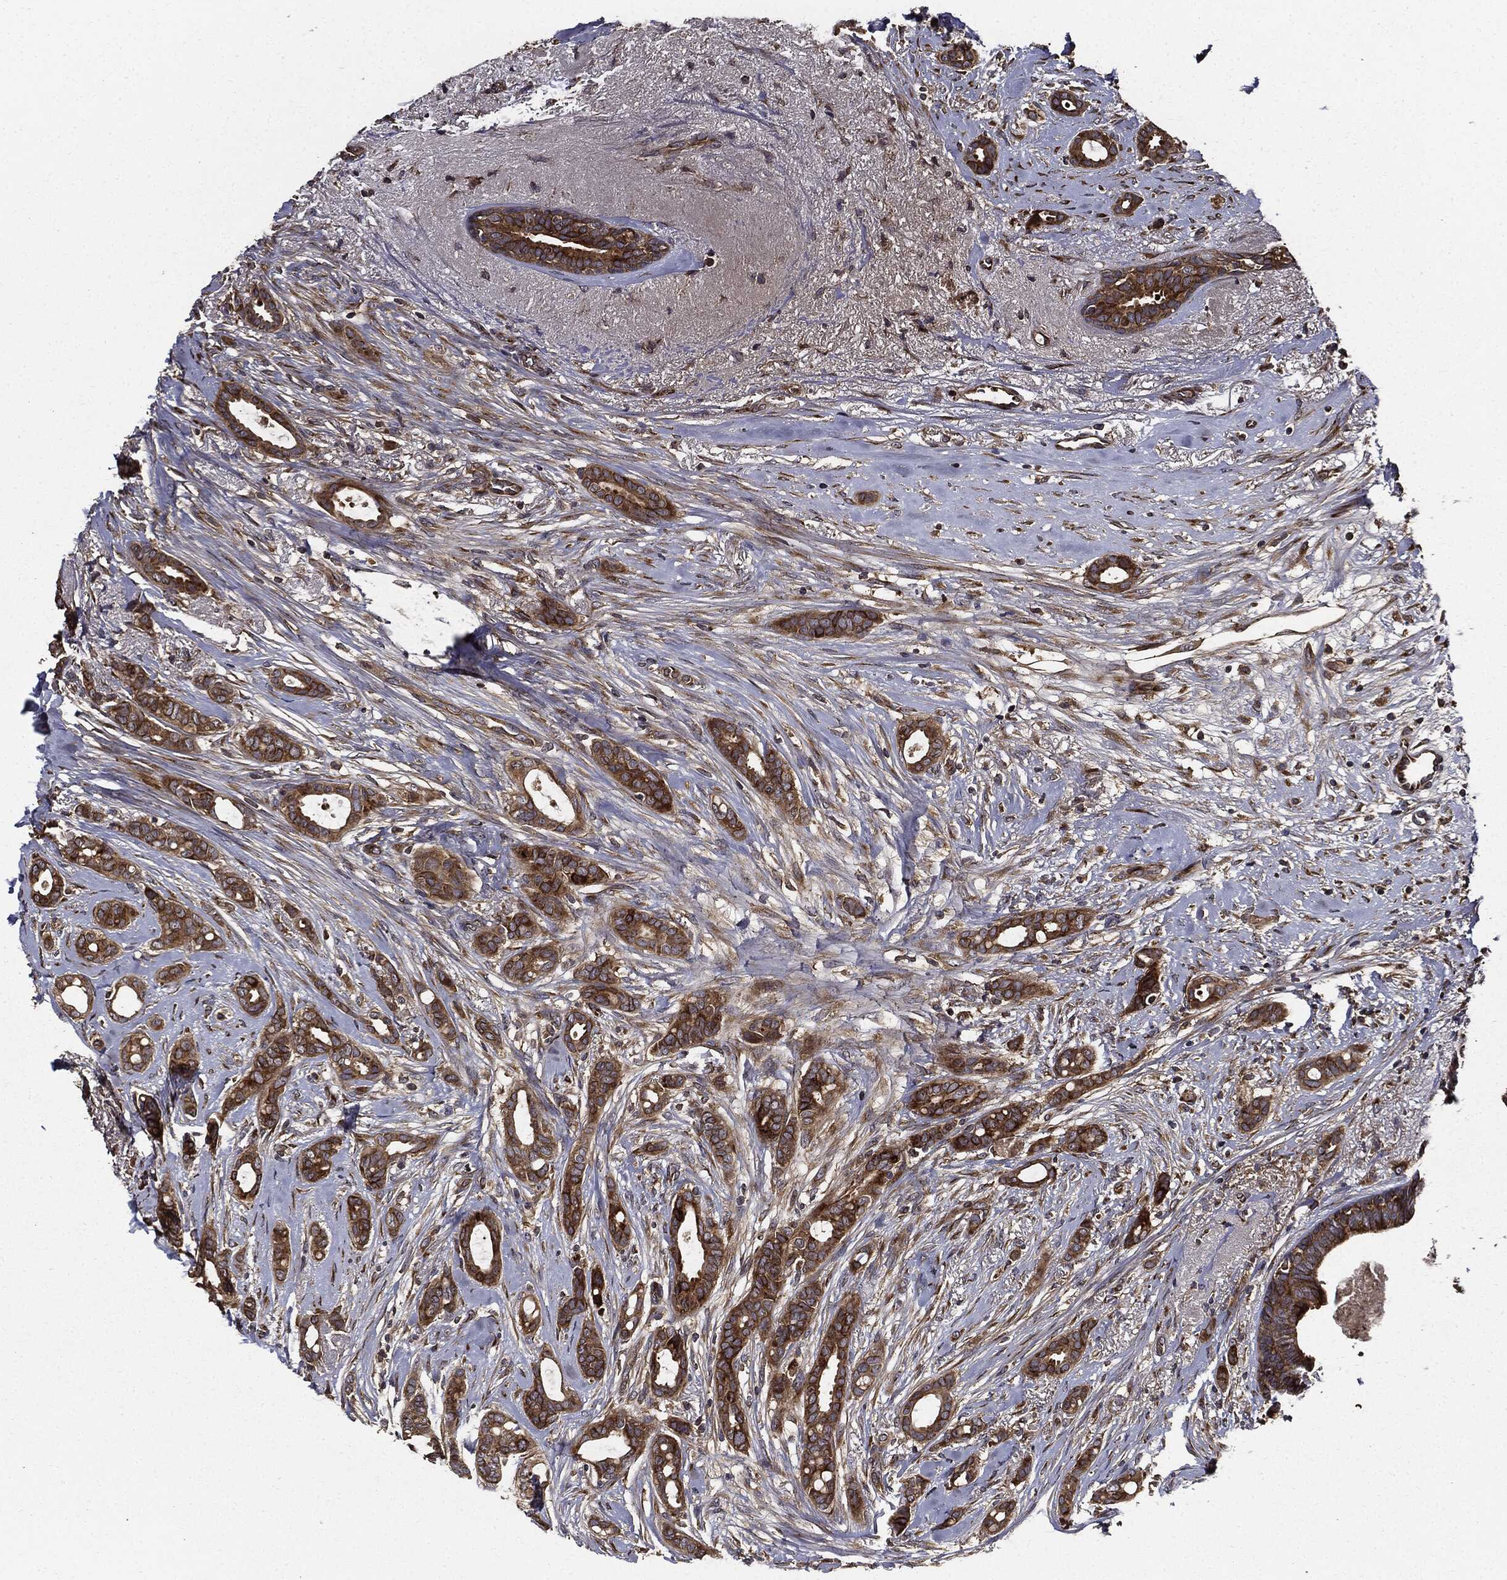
{"staining": {"intensity": "moderate", "quantity": ">75%", "location": "cytoplasmic/membranous"}, "tissue": "breast cancer", "cell_type": "Tumor cells", "image_type": "cancer", "snomed": [{"axis": "morphology", "description": "Duct carcinoma"}, {"axis": "topography", "description": "Breast"}], "caption": "Human breast cancer stained for a protein (brown) demonstrates moderate cytoplasmic/membranous positive expression in about >75% of tumor cells.", "gene": "HTT", "patient": {"sex": "female", "age": 51}}